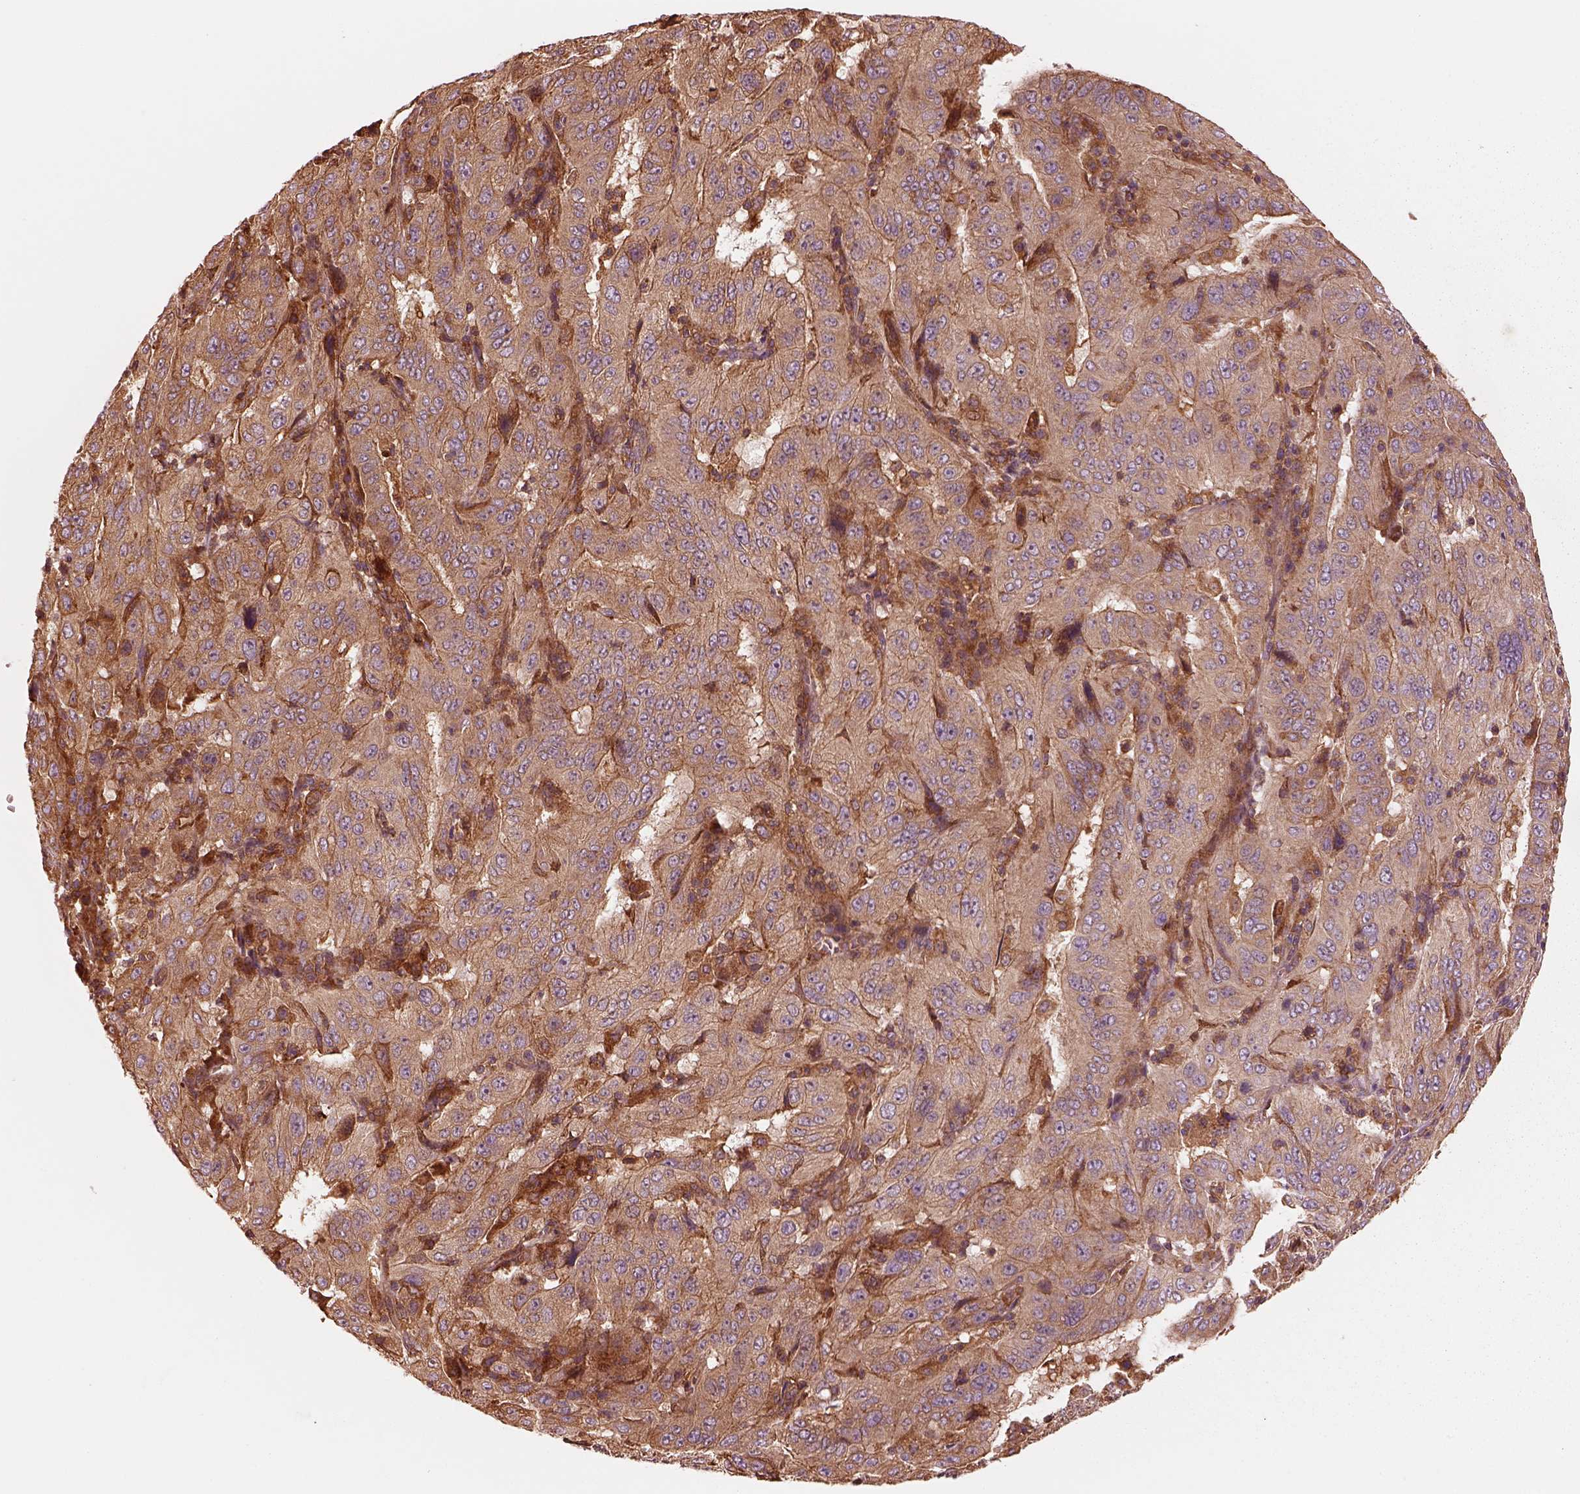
{"staining": {"intensity": "moderate", "quantity": "25%-75%", "location": "cytoplasmic/membranous"}, "tissue": "pancreatic cancer", "cell_type": "Tumor cells", "image_type": "cancer", "snomed": [{"axis": "morphology", "description": "Adenocarcinoma, NOS"}, {"axis": "topography", "description": "Pancreas"}], "caption": "Pancreatic adenocarcinoma stained for a protein (brown) displays moderate cytoplasmic/membranous positive expression in about 25%-75% of tumor cells.", "gene": "ASCC2", "patient": {"sex": "male", "age": 63}}